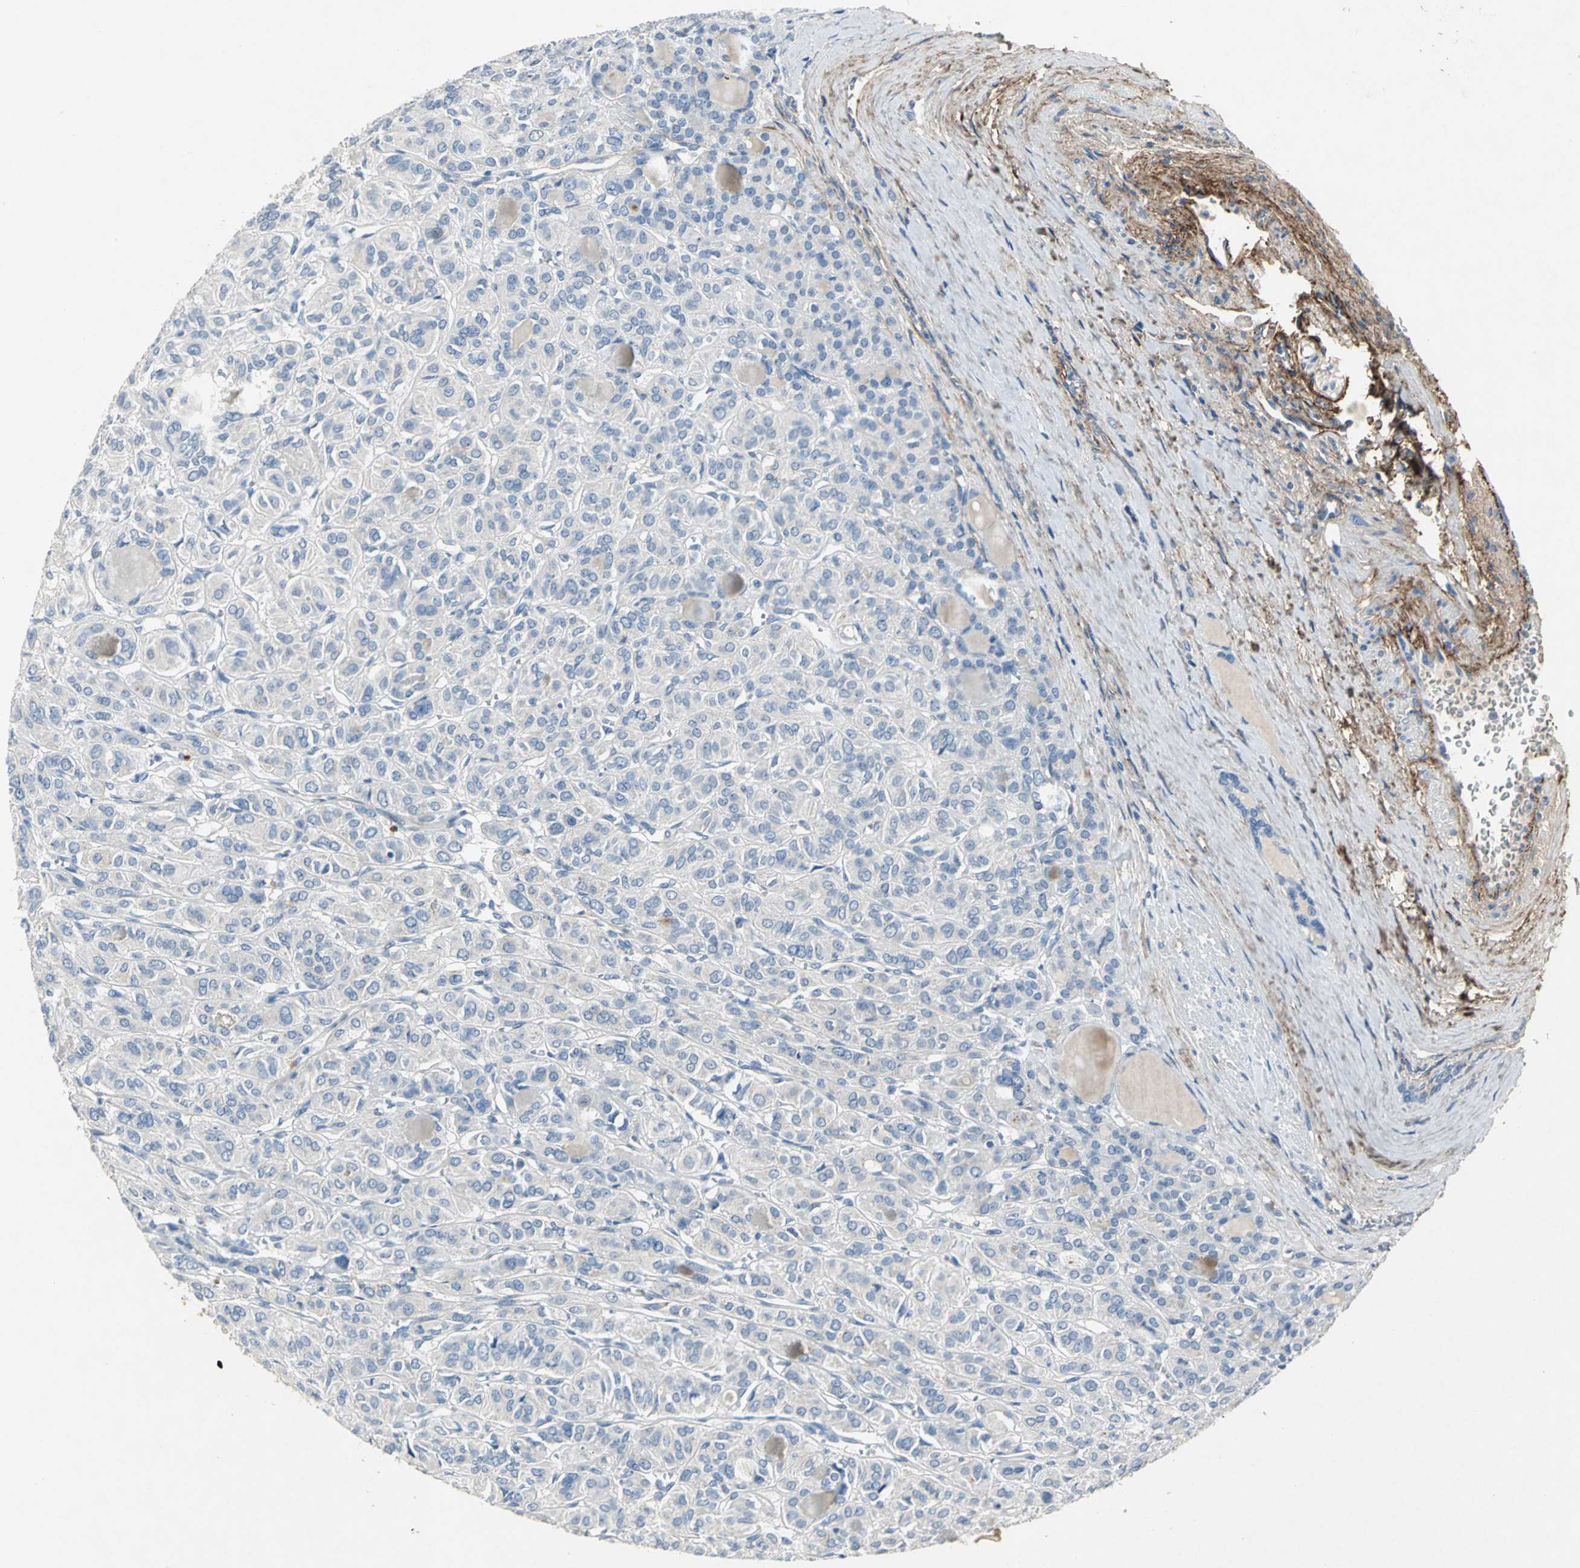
{"staining": {"intensity": "negative", "quantity": "none", "location": "none"}, "tissue": "thyroid cancer", "cell_type": "Tumor cells", "image_type": "cancer", "snomed": [{"axis": "morphology", "description": "Follicular adenoma carcinoma, NOS"}, {"axis": "topography", "description": "Thyroid gland"}], "caption": "IHC of follicular adenoma carcinoma (thyroid) reveals no positivity in tumor cells. (DAB immunohistochemistry, high magnification).", "gene": "EFNB3", "patient": {"sex": "female", "age": 71}}